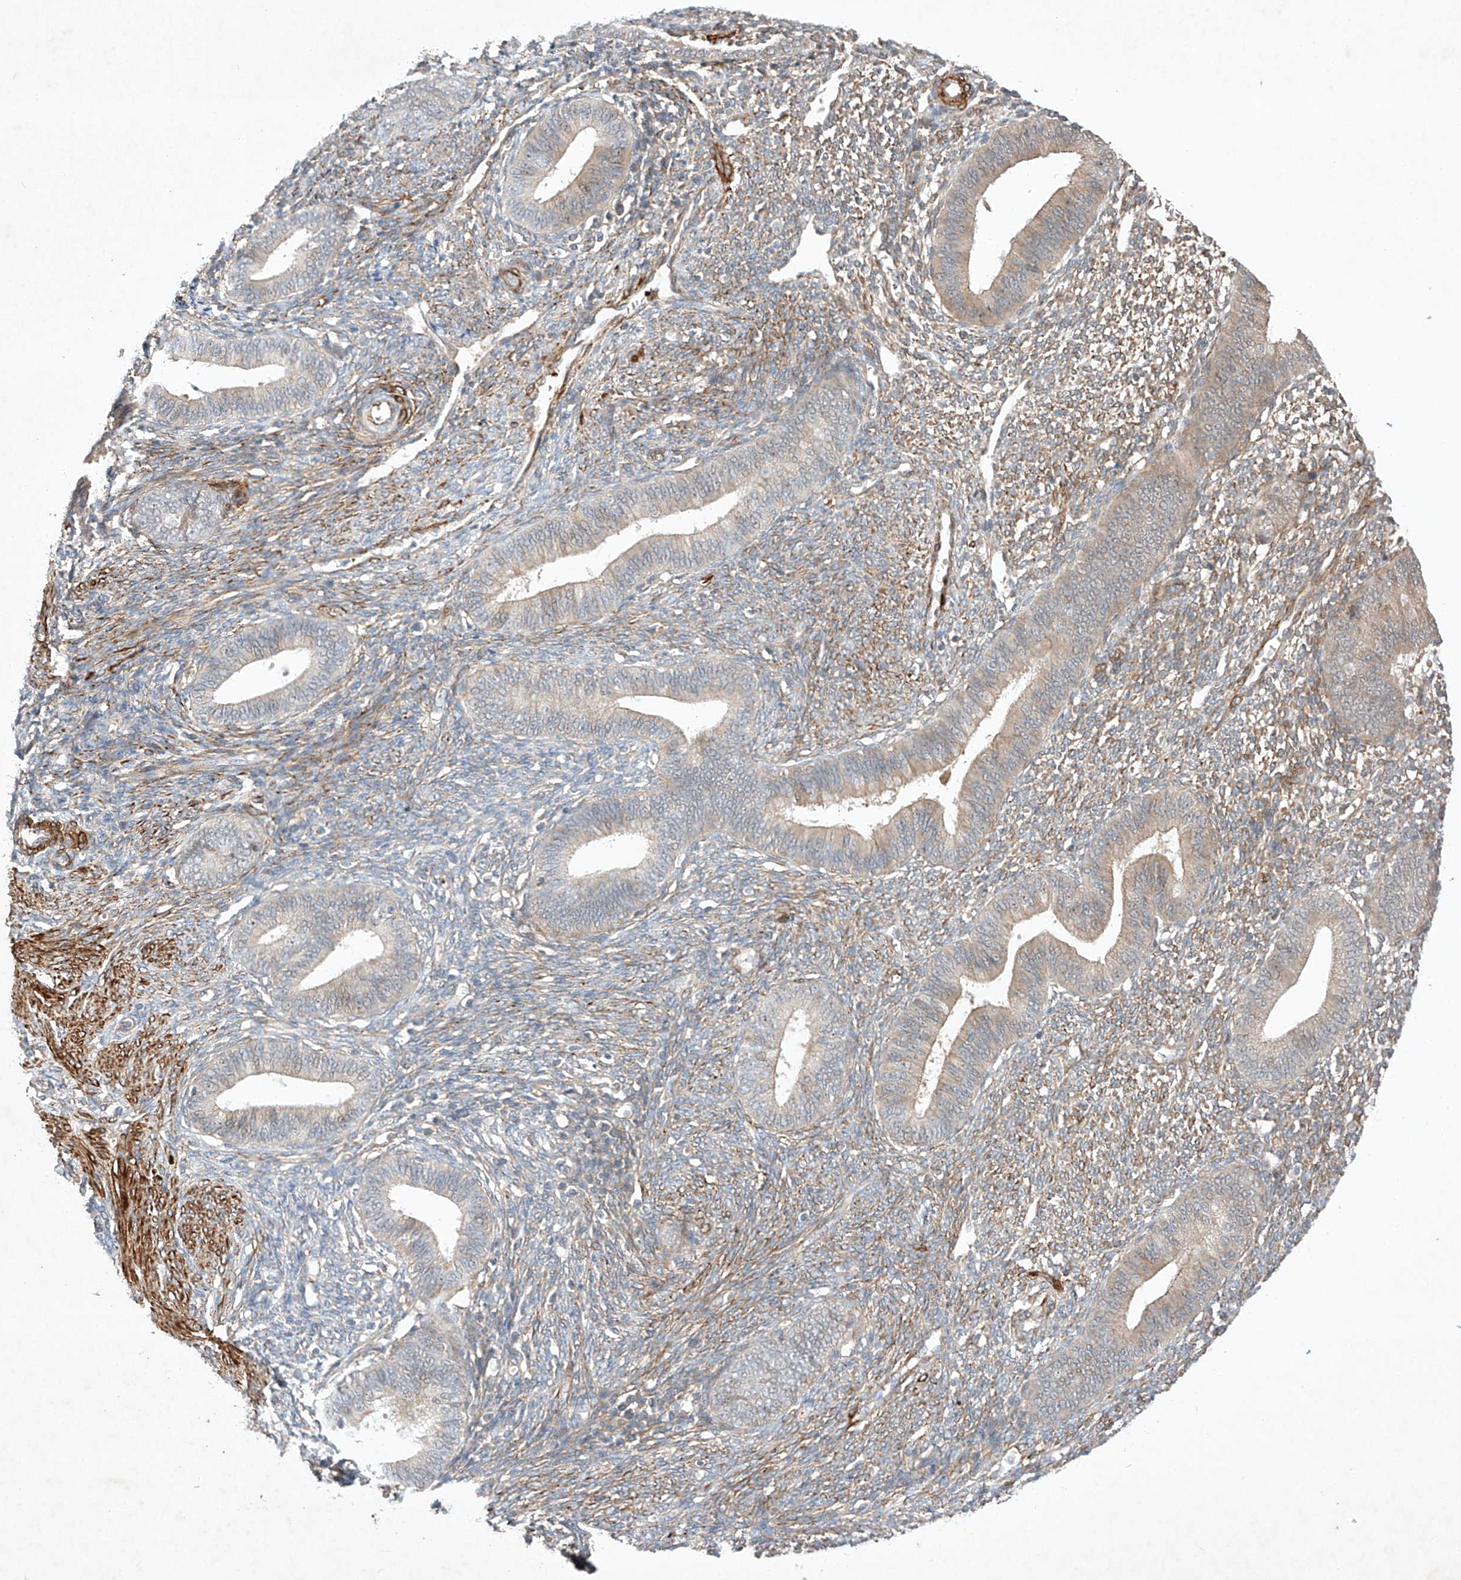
{"staining": {"intensity": "moderate", "quantity": "<25%", "location": "cytoplasmic/membranous"}, "tissue": "endometrium", "cell_type": "Cells in endometrial stroma", "image_type": "normal", "snomed": [{"axis": "morphology", "description": "Normal tissue, NOS"}, {"axis": "topography", "description": "Endometrium"}], "caption": "Immunohistochemistry (IHC) histopathology image of normal endometrium: endometrium stained using IHC shows low levels of moderate protein expression localized specifically in the cytoplasmic/membranous of cells in endometrial stroma, appearing as a cytoplasmic/membranous brown color.", "gene": "ARHGAP33", "patient": {"sex": "female", "age": 46}}